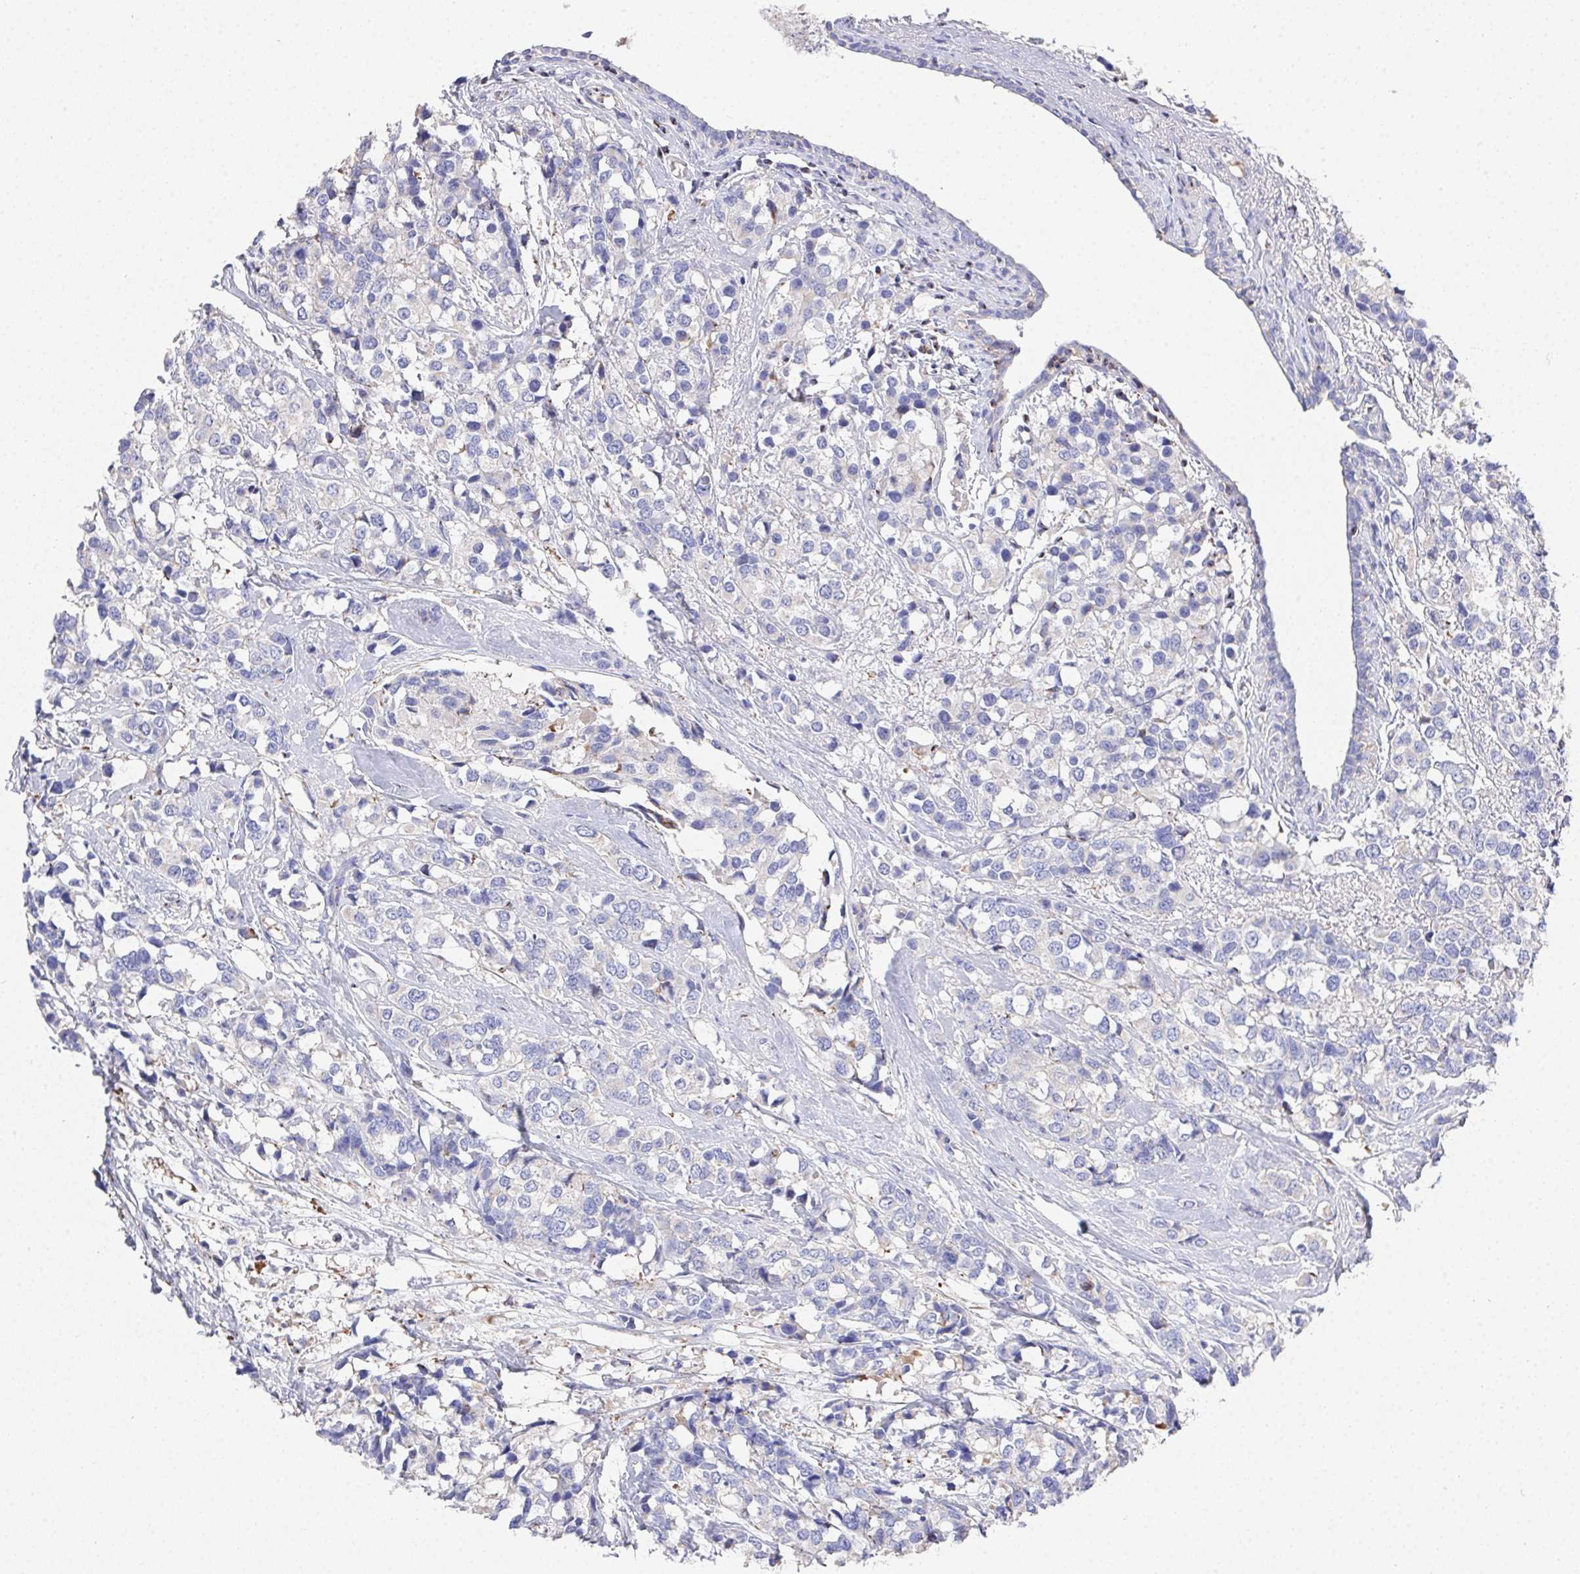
{"staining": {"intensity": "negative", "quantity": "none", "location": "none"}, "tissue": "breast cancer", "cell_type": "Tumor cells", "image_type": "cancer", "snomed": [{"axis": "morphology", "description": "Lobular carcinoma"}, {"axis": "topography", "description": "Breast"}], "caption": "Immunohistochemical staining of breast cancer reveals no significant positivity in tumor cells. (DAB (3,3'-diaminobenzidine) IHC with hematoxylin counter stain).", "gene": "PRG3", "patient": {"sex": "female", "age": 59}}